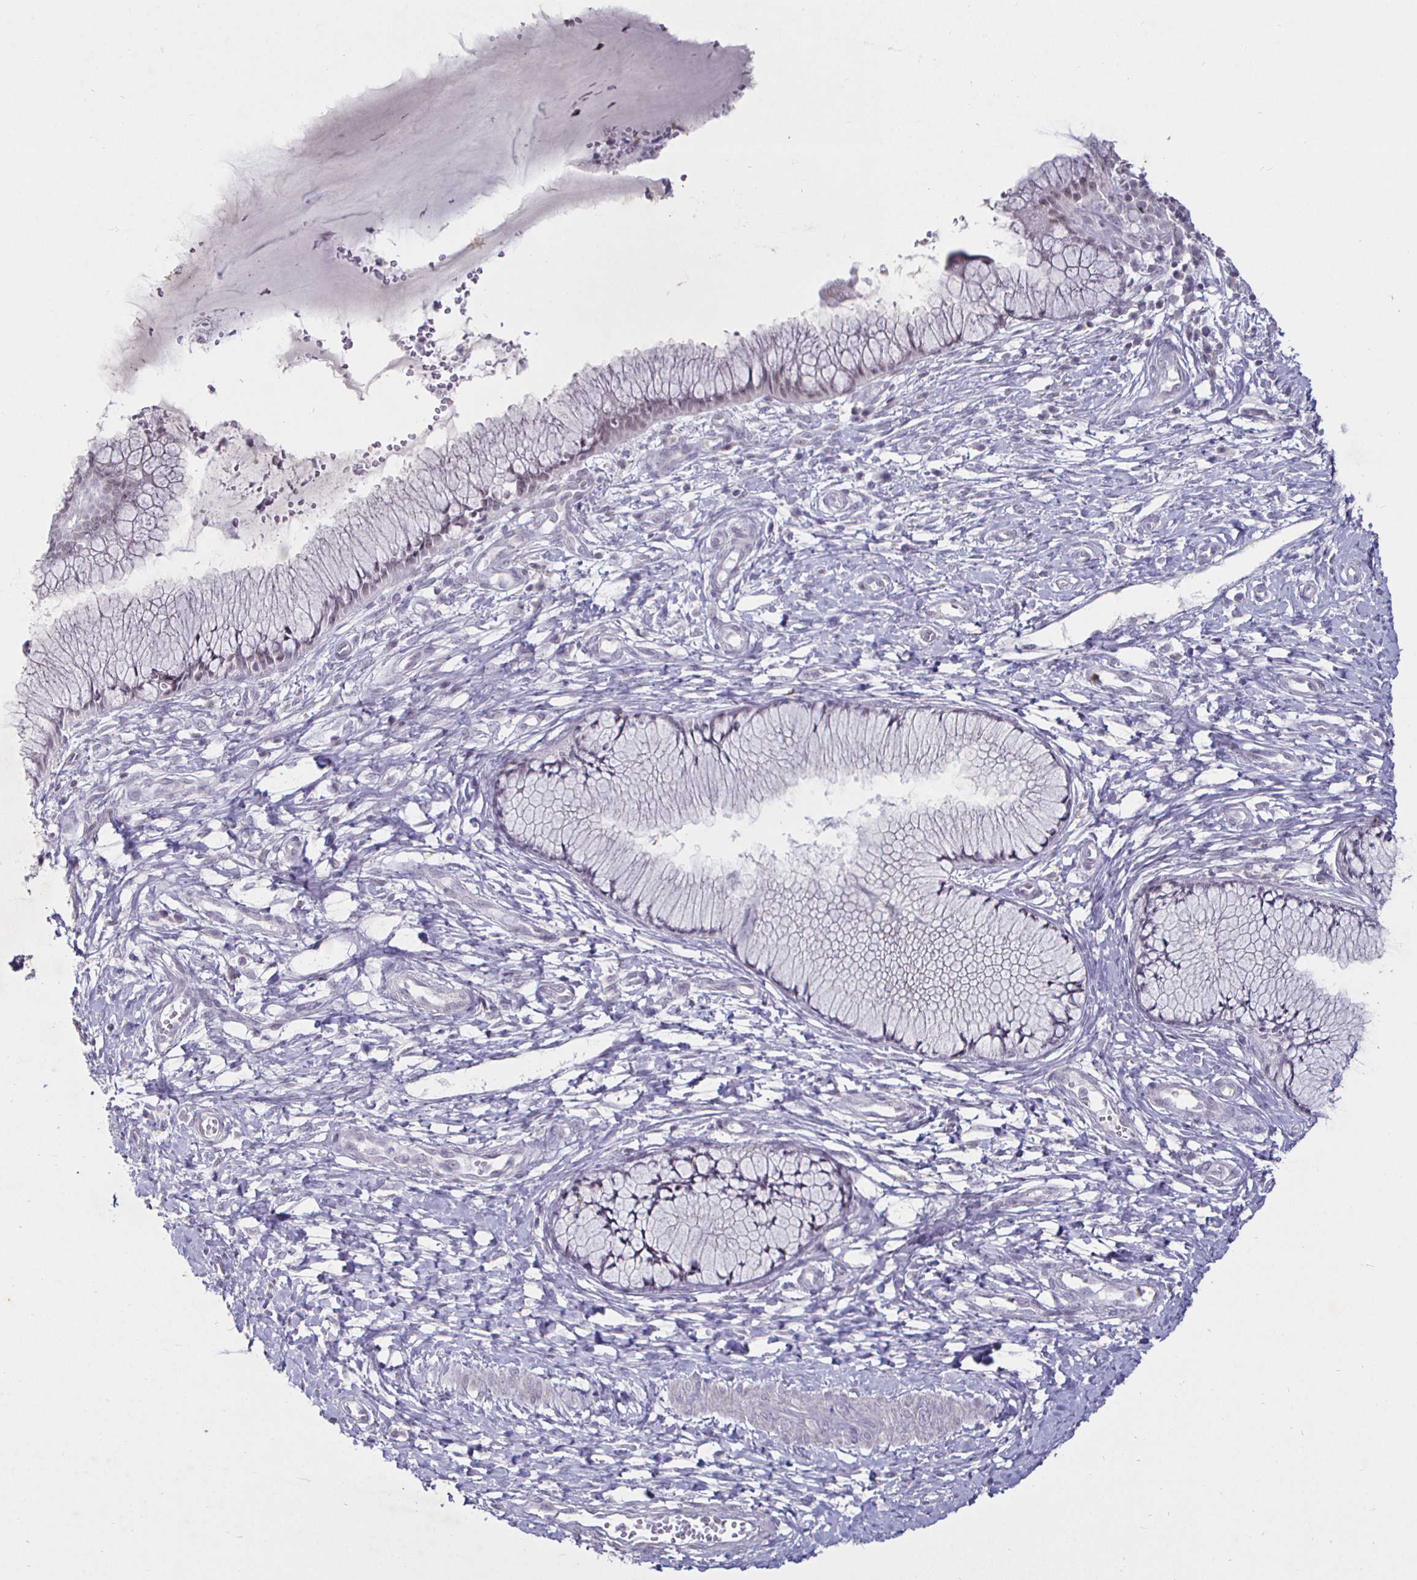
{"staining": {"intensity": "negative", "quantity": "none", "location": "none"}, "tissue": "cervix", "cell_type": "Glandular cells", "image_type": "normal", "snomed": [{"axis": "morphology", "description": "Normal tissue, NOS"}, {"axis": "topography", "description": "Cervix"}], "caption": "A histopathology image of human cervix is negative for staining in glandular cells. (DAB (3,3'-diaminobenzidine) immunohistochemistry (IHC) with hematoxylin counter stain).", "gene": "MLH1", "patient": {"sex": "female", "age": 37}}